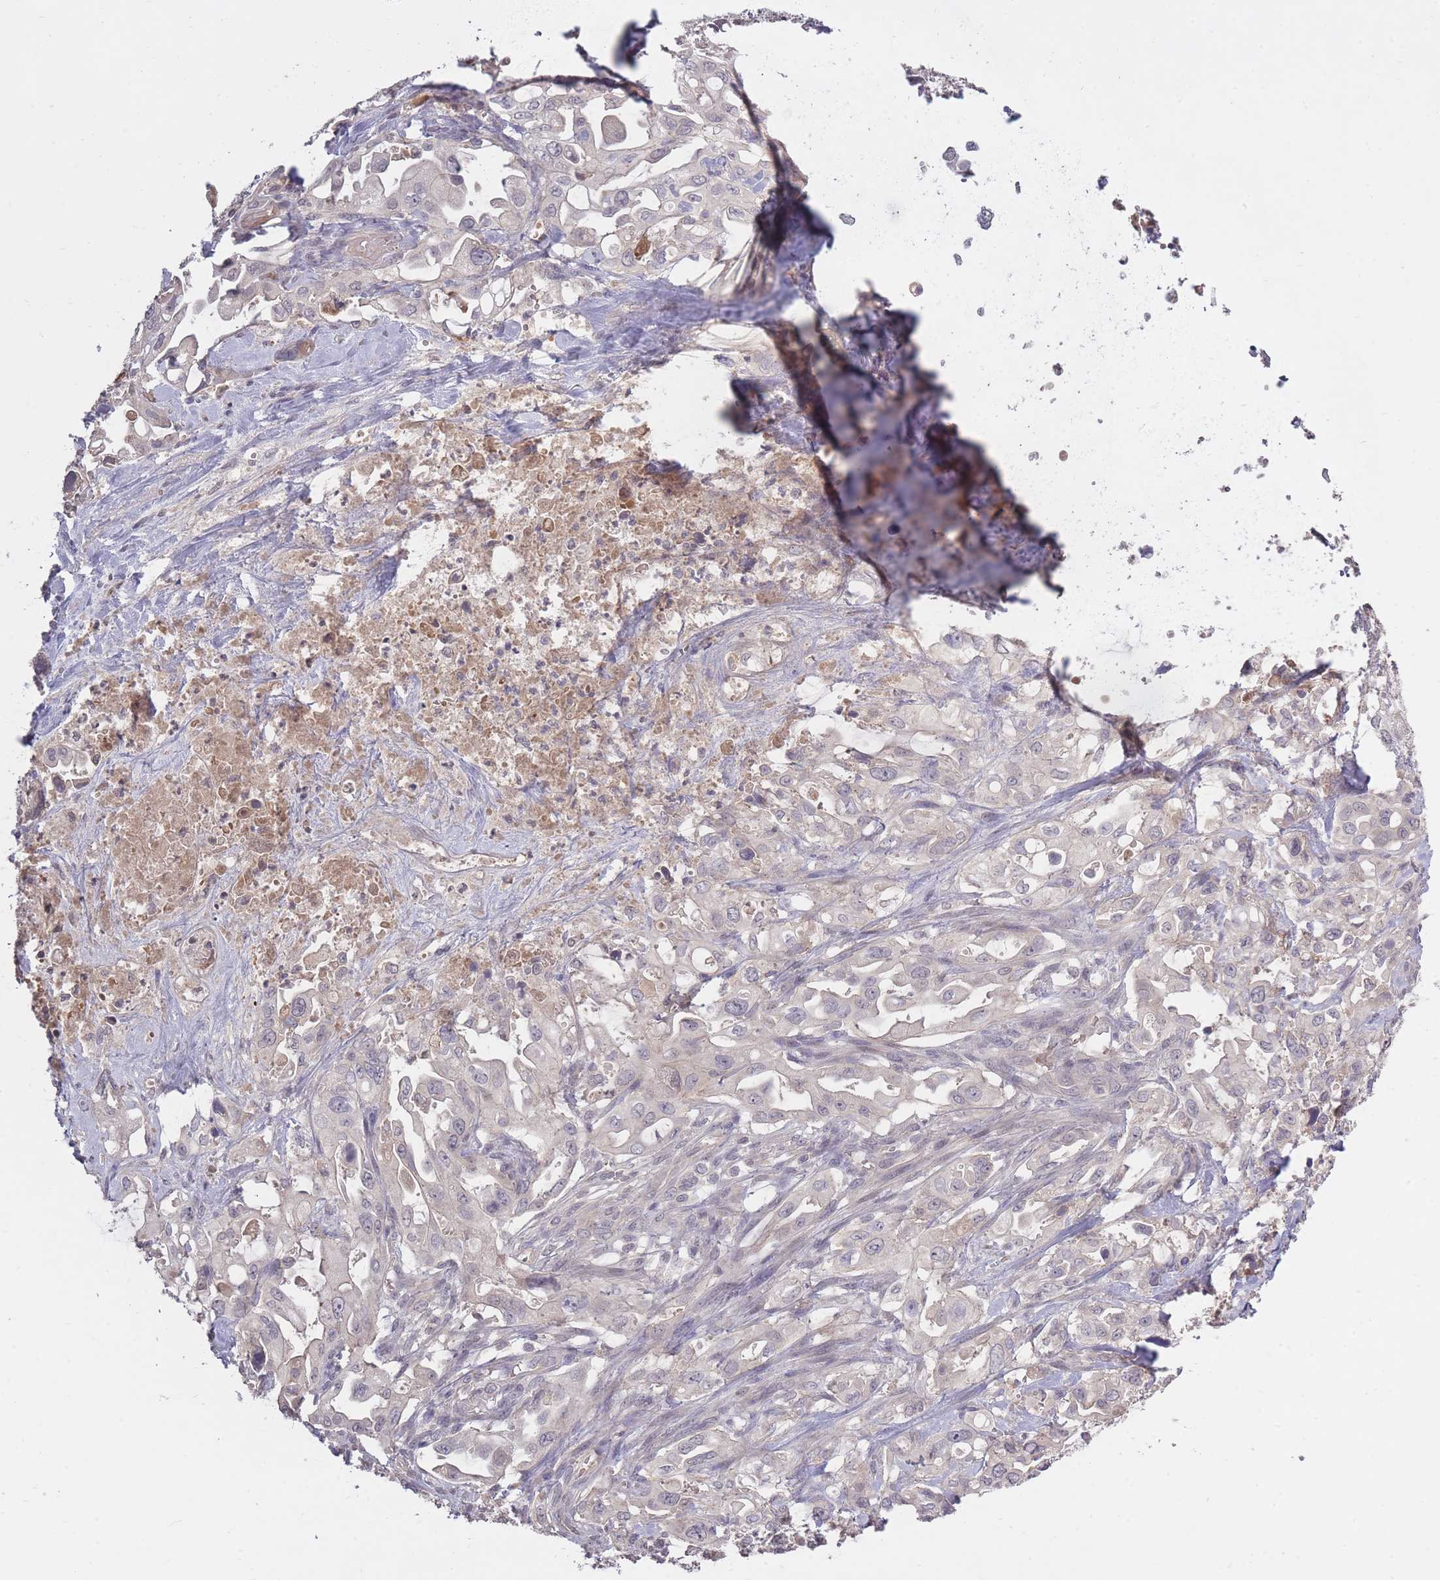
{"staining": {"intensity": "negative", "quantity": "none", "location": "none"}, "tissue": "pancreatic cancer", "cell_type": "Tumor cells", "image_type": "cancer", "snomed": [{"axis": "morphology", "description": "Adenocarcinoma, NOS"}, {"axis": "topography", "description": "Pancreas"}], "caption": "DAB immunohistochemical staining of human pancreatic cancer (adenocarcinoma) demonstrates no significant staining in tumor cells. (IHC, brightfield microscopy, high magnification).", "gene": "ADCYAP1R1", "patient": {"sex": "female", "age": 61}}